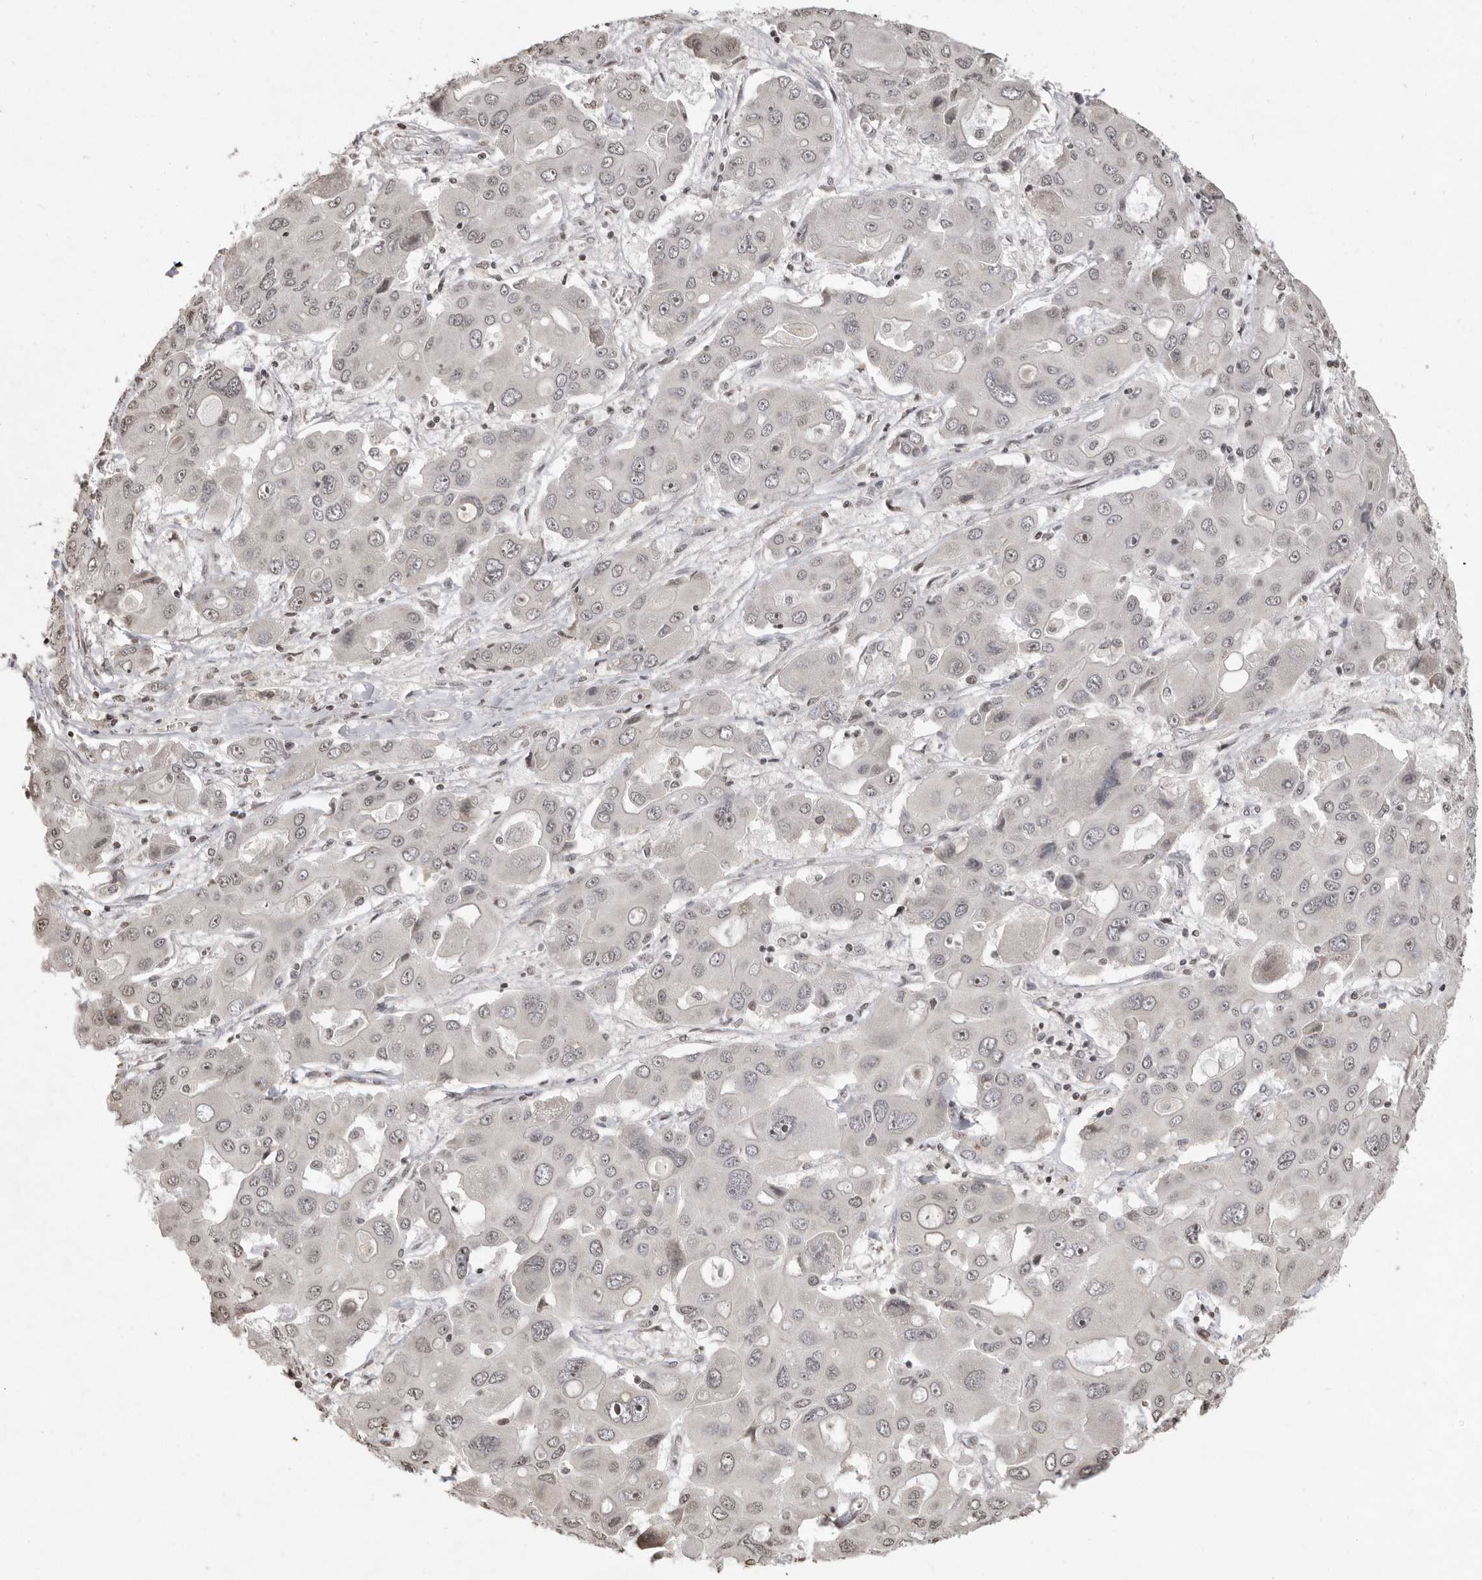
{"staining": {"intensity": "weak", "quantity": "<25%", "location": "nuclear"}, "tissue": "liver cancer", "cell_type": "Tumor cells", "image_type": "cancer", "snomed": [{"axis": "morphology", "description": "Cholangiocarcinoma"}, {"axis": "topography", "description": "Liver"}], "caption": "Immunohistochemical staining of human liver cholangiocarcinoma demonstrates no significant staining in tumor cells. (Stains: DAB (3,3'-diaminobenzidine) immunohistochemistry with hematoxylin counter stain, Microscopy: brightfield microscopy at high magnification).", "gene": "WDR45", "patient": {"sex": "male", "age": 67}}